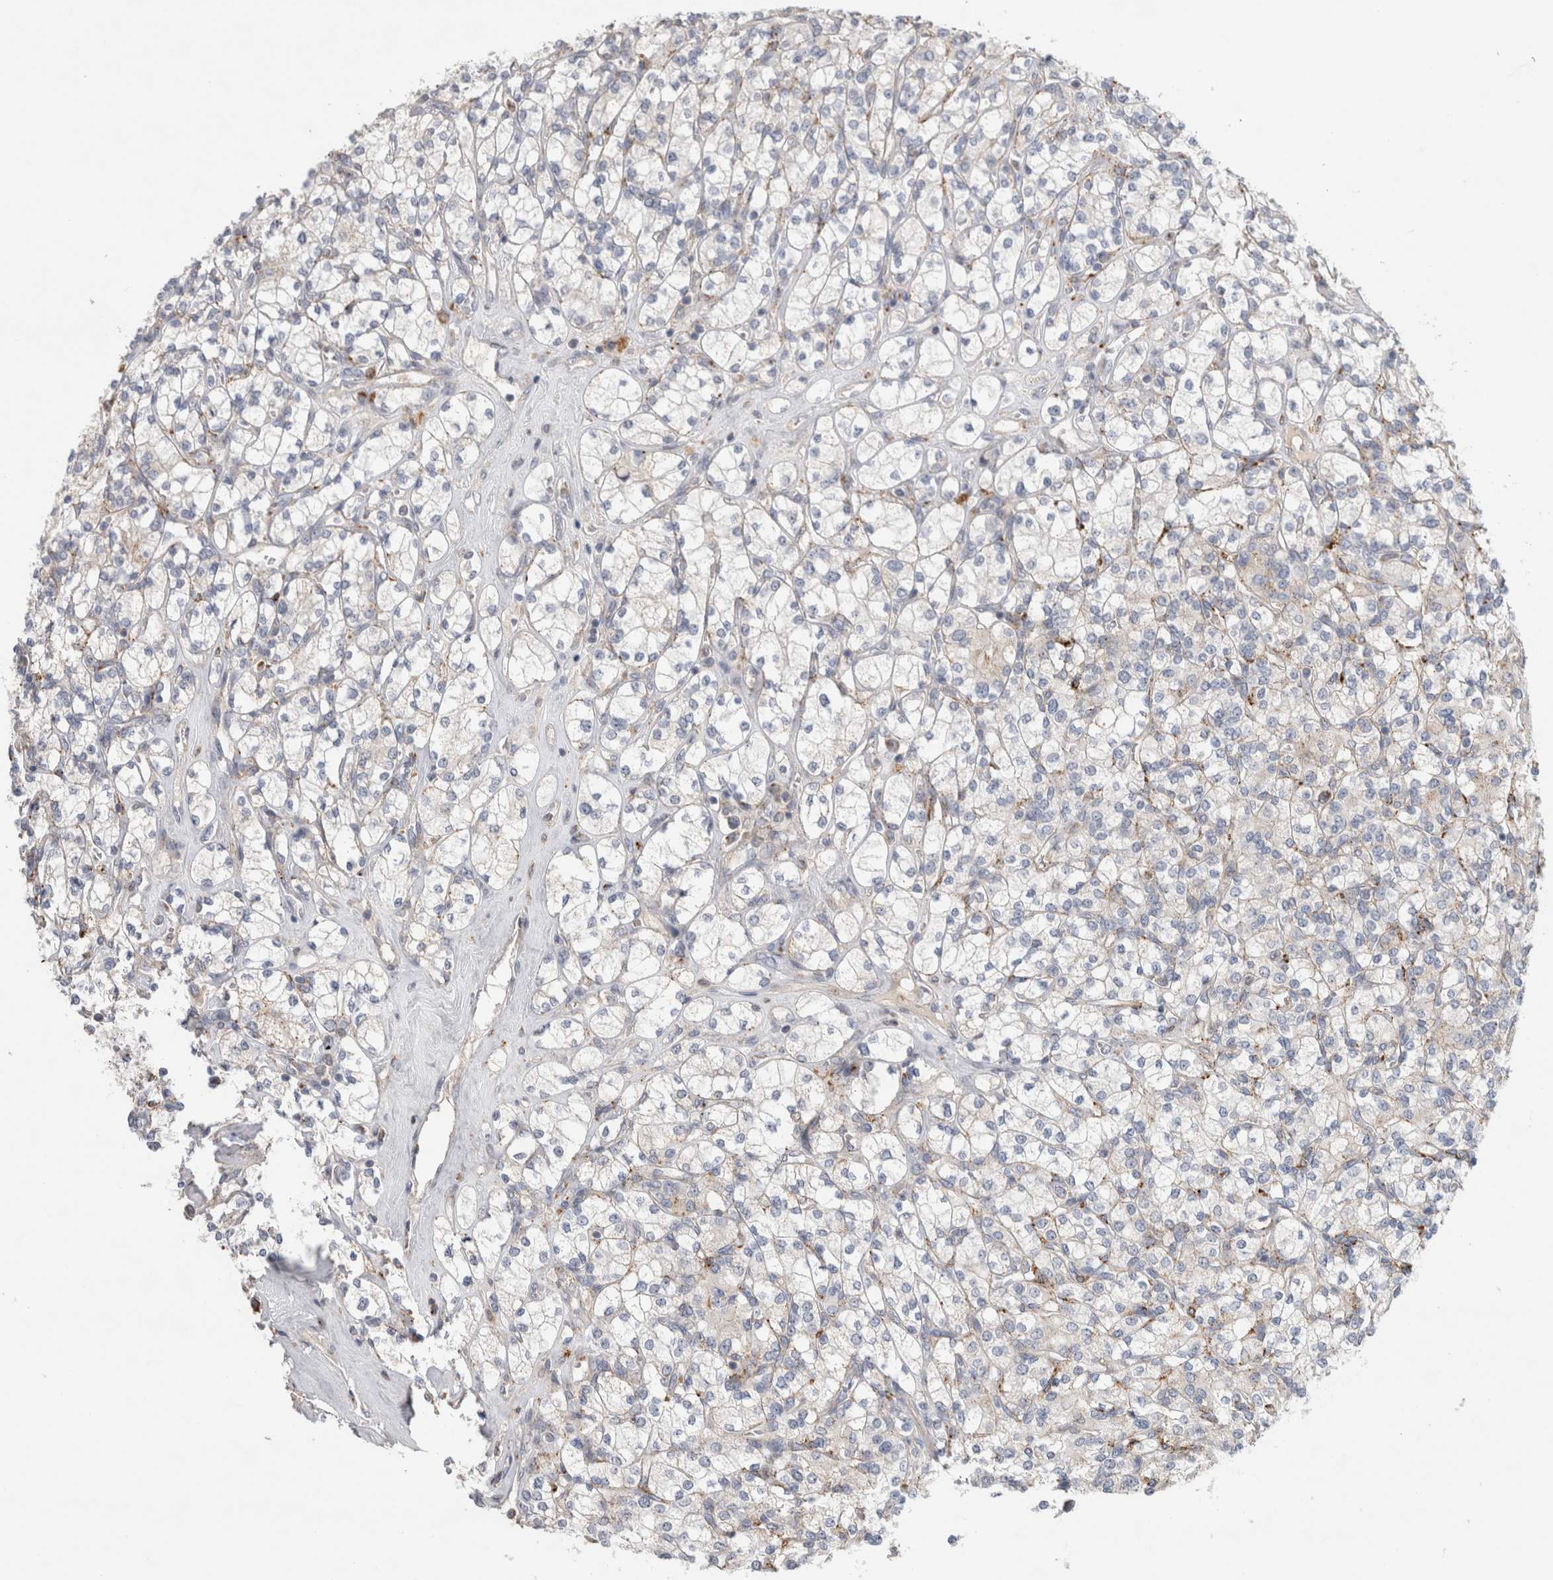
{"staining": {"intensity": "negative", "quantity": "none", "location": "none"}, "tissue": "renal cancer", "cell_type": "Tumor cells", "image_type": "cancer", "snomed": [{"axis": "morphology", "description": "Adenocarcinoma, NOS"}, {"axis": "topography", "description": "Kidney"}], "caption": "A photomicrograph of adenocarcinoma (renal) stained for a protein shows no brown staining in tumor cells. (Immunohistochemistry (ihc), brightfield microscopy, high magnification).", "gene": "GAA", "patient": {"sex": "male", "age": 77}}